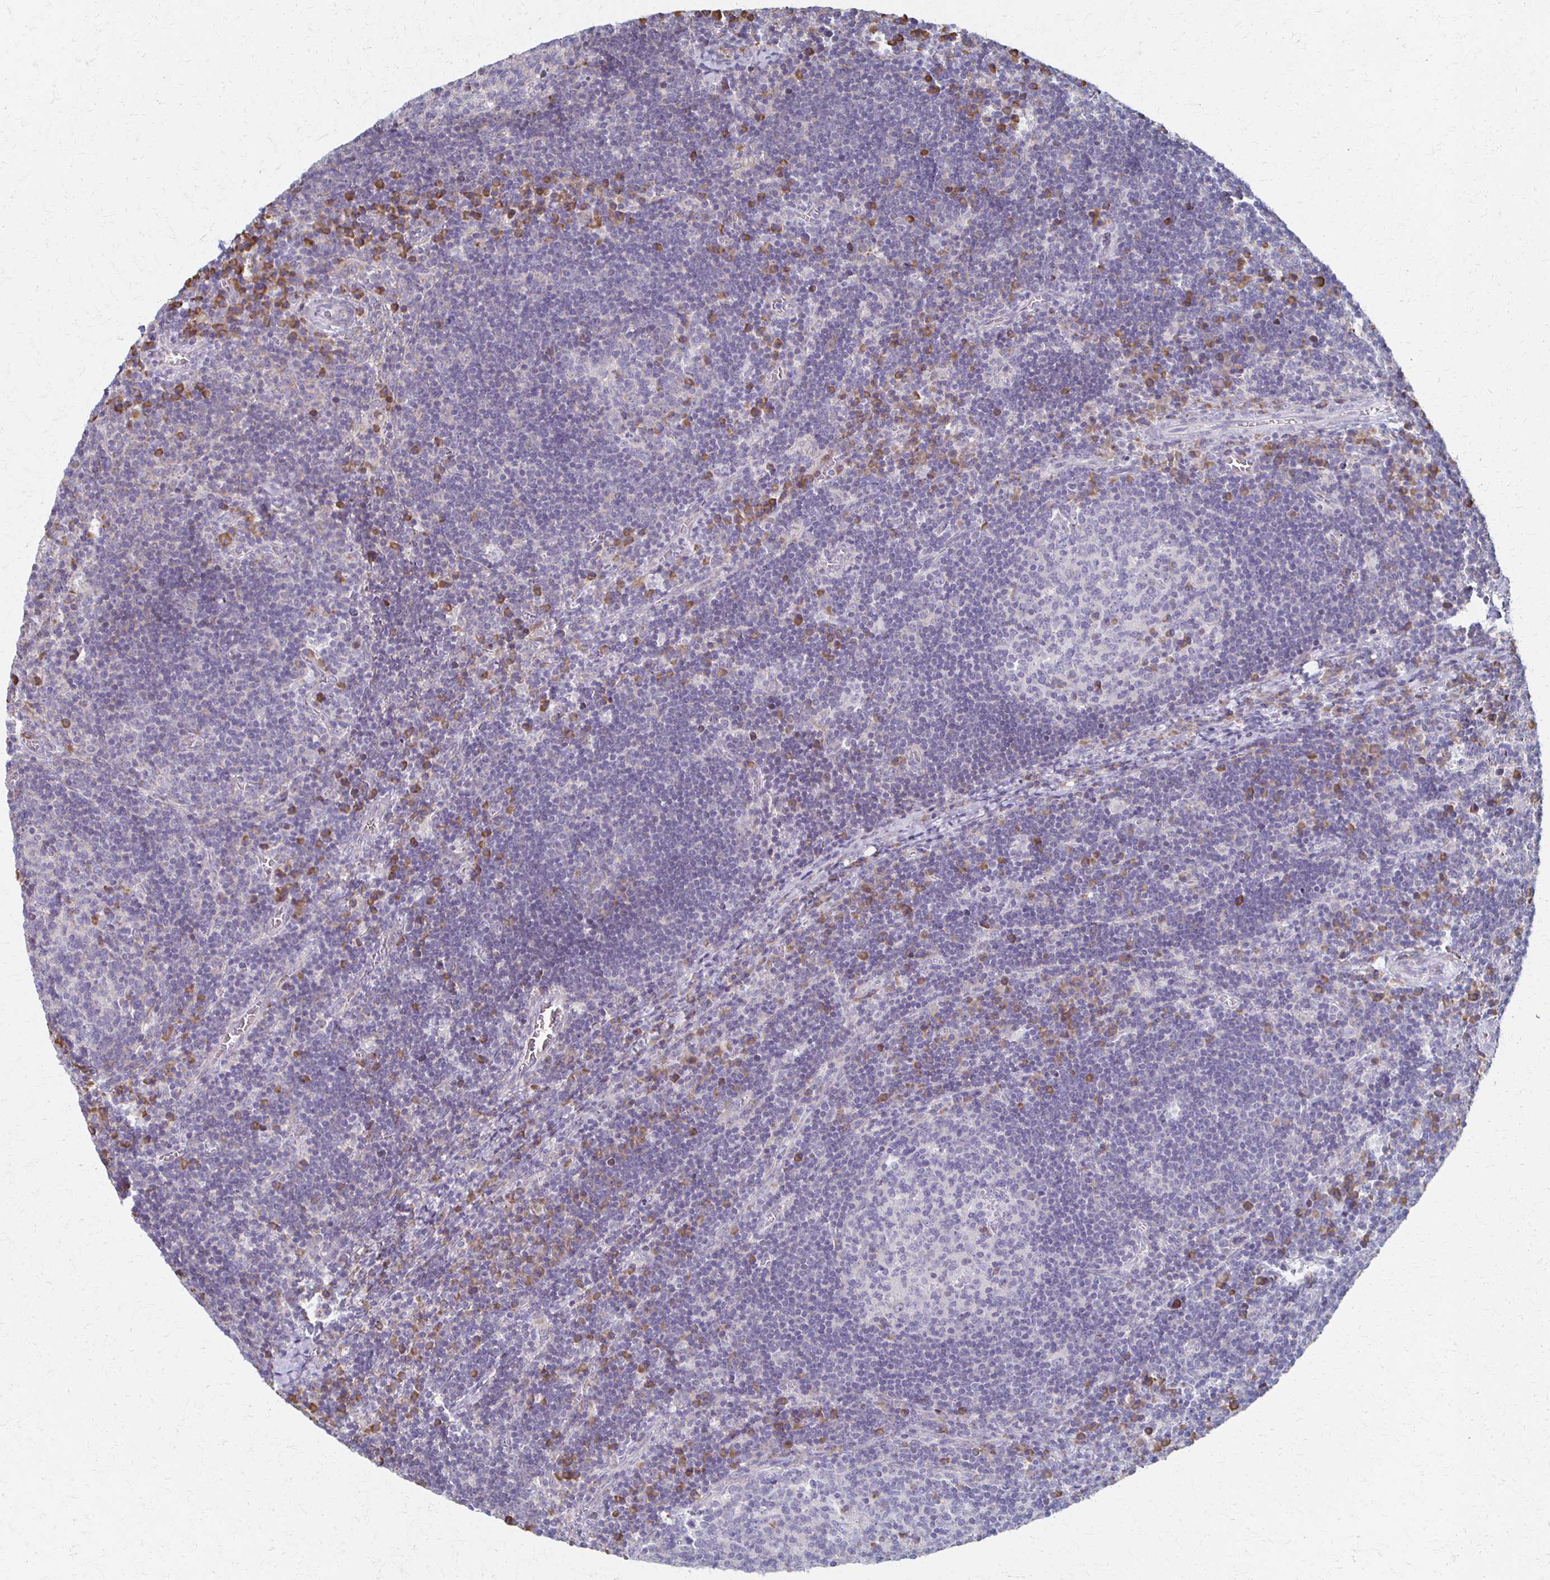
{"staining": {"intensity": "weak", "quantity": "<25%", "location": "cytoplasmic/membranous"}, "tissue": "lymph node", "cell_type": "Germinal center cells", "image_type": "normal", "snomed": [{"axis": "morphology", "description": "Normal tissue, NOS"}, {"axis": "topography", "description": "Lymph node"}], "caption": "Normal lymph node was stained to show a protein in brown. There is no significant positivity in germinal center cells. The staining is performed using DAB brown chromogen with nuclei counter-stained in using hematoxylin.", "gene": "ATP1A3", "patient": {"sex": "male", "age": 67}}